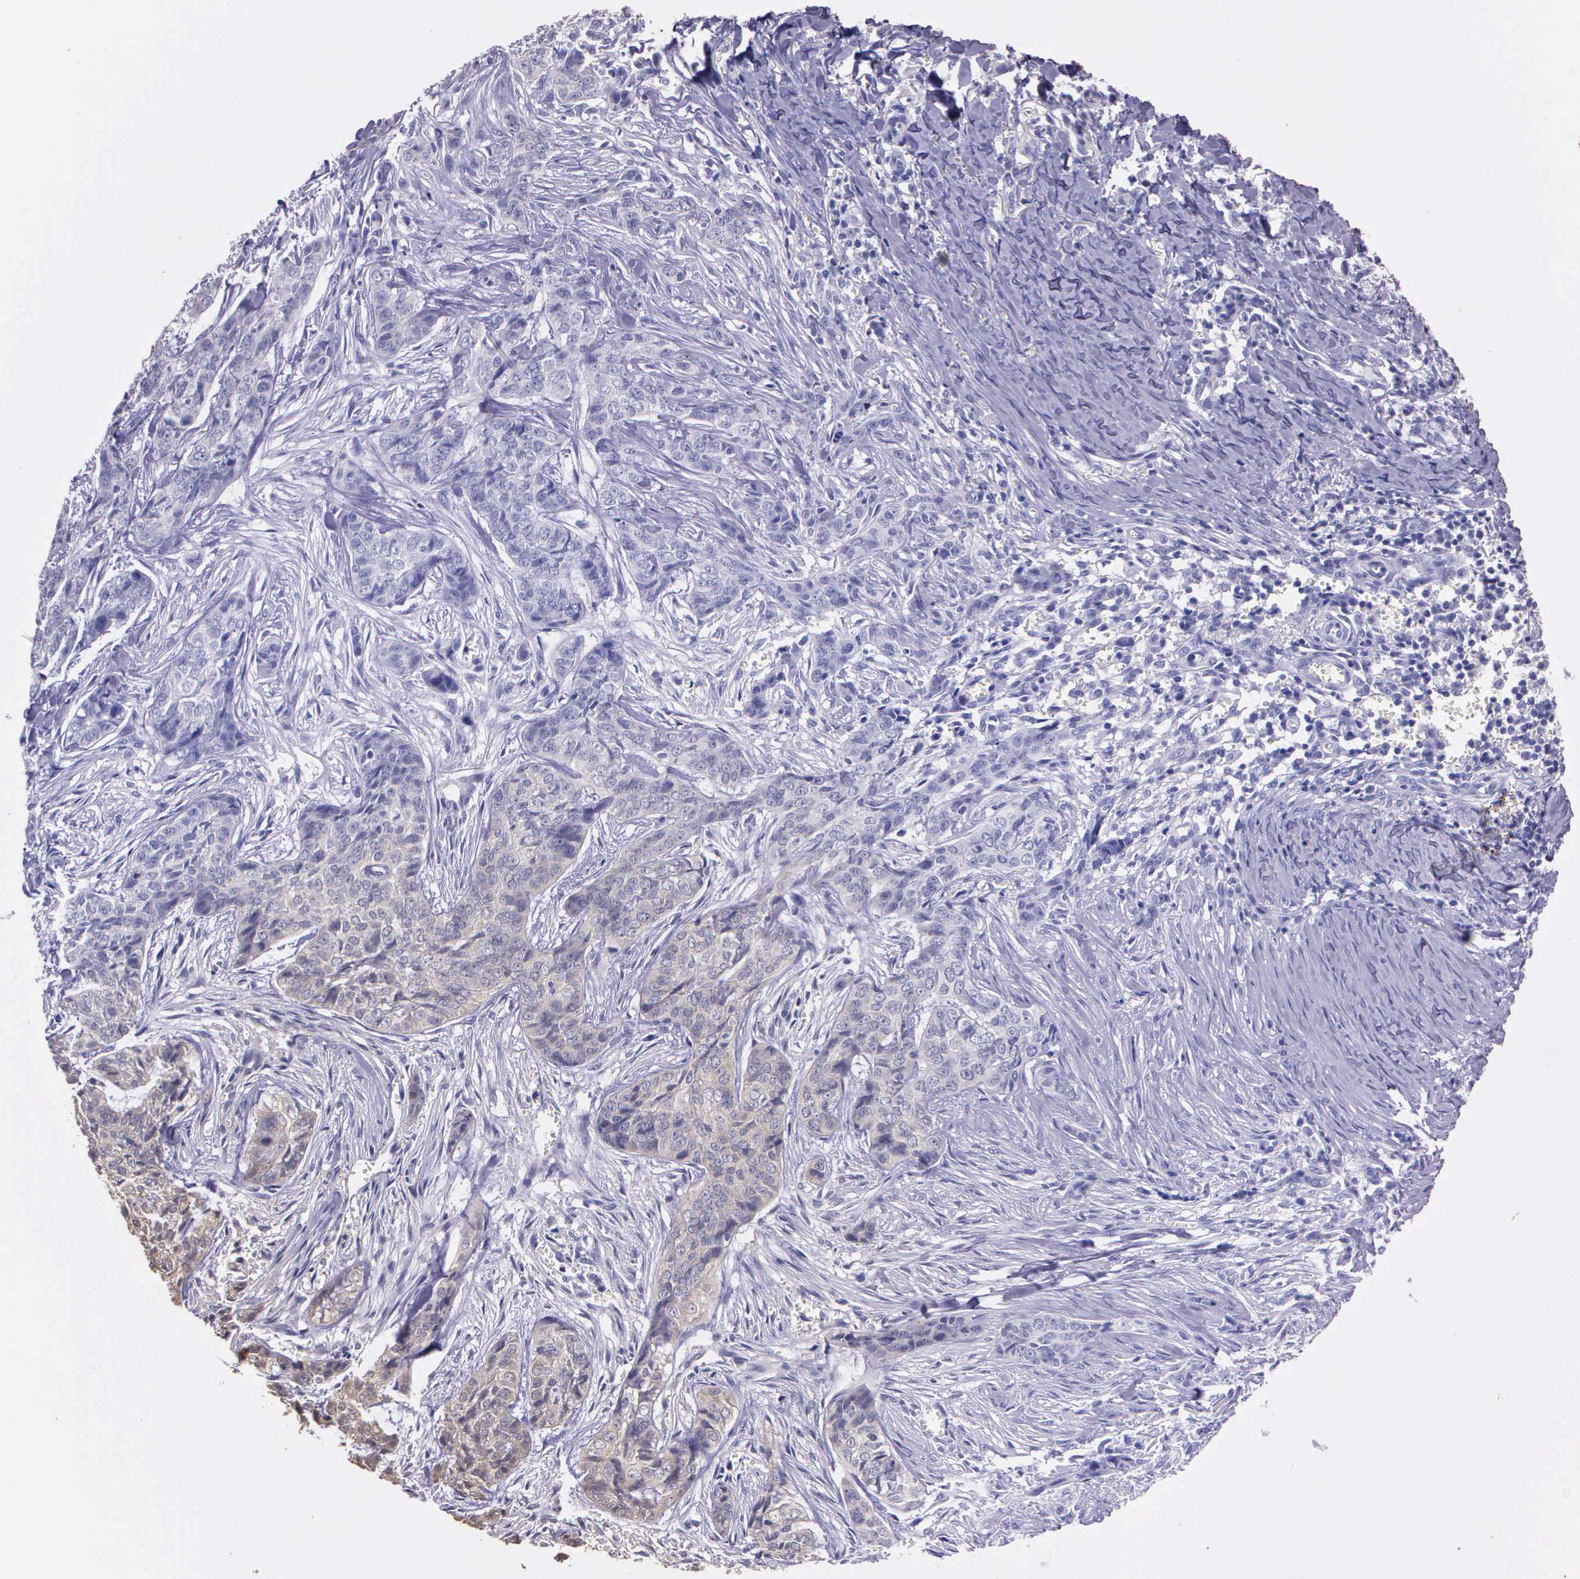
{"staining": {"intensity": "negative", "quantity": "none", "location": "none"}, "tissue": "skin cancer", "cell_type": "Tumor cells", "image_type": "cancer", "snomed": [{"axis": "morphology", "description": "Normal tissue, NOS"}, {"axis": "morphology", "description": "Basal cell carcinoma"}, {"axis": "topography", "description": "Skin"}], "caption": "DAB immunohistochemical staining of human skin cancer displays no significant positivity in tumor cells.", "gene": "IGBP1", "patient": {"sex": "female", "age": 65}}